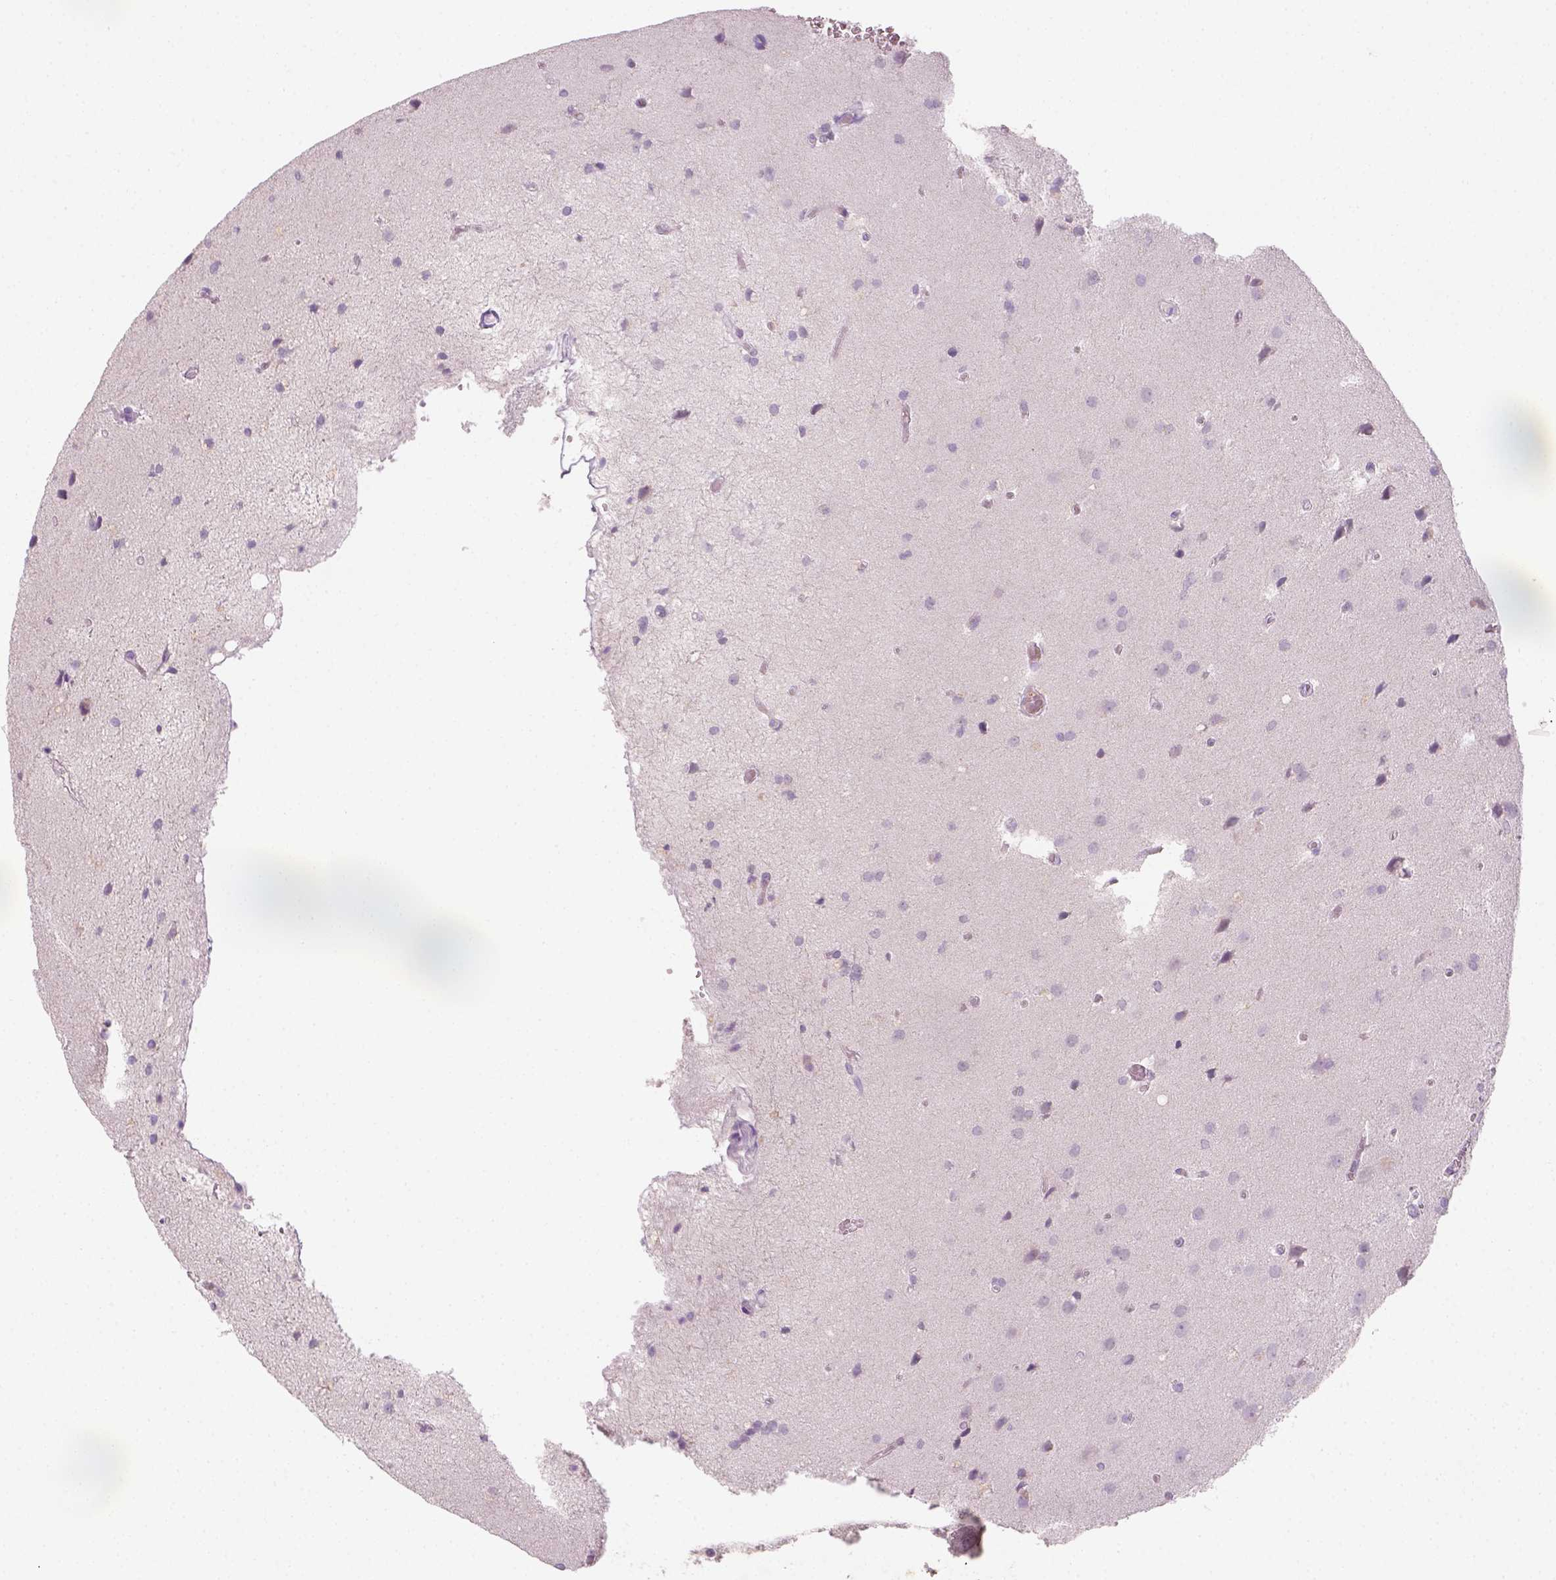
{"staining": {"intensity": "negative", "quantity": "none", "location": "none"}, "tissue": "glioma", "cell_type": "Tumor cells", "image_type": "cancer", "snomed": [{"axis": "morphology", "description": "Glioma, malignant, Low grade"}, {"axis": "topography", "description": "Brain"}], "caption": "An IHC image of glioma is shown. There is no staining in tumor cells of glioma.", "gene": "GFI1B", "patient": {"sex": "male", "age": 58}}